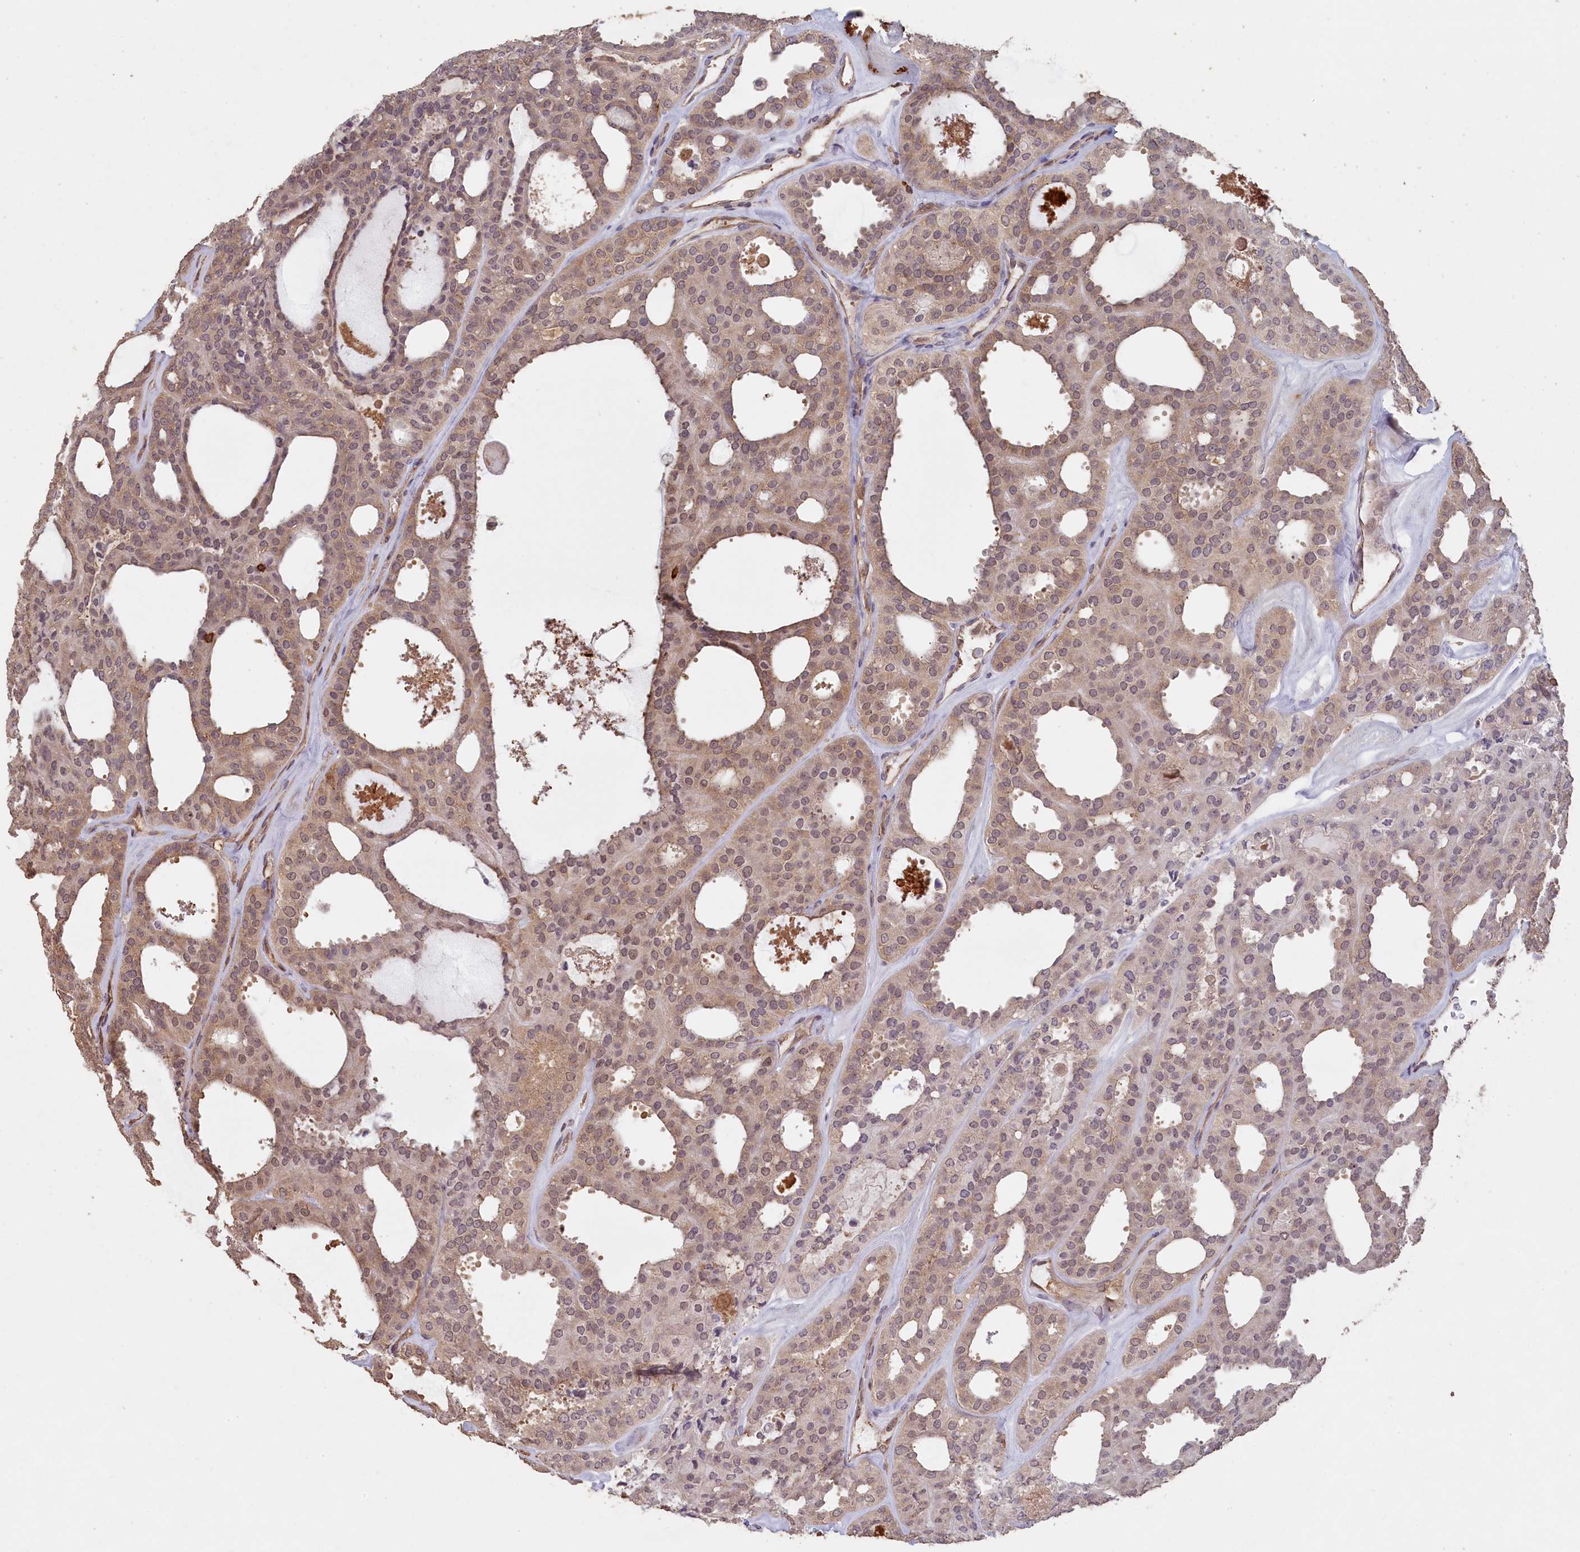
{"staining": {"intensity": "weak", "quantity": "25%-75%", "location": "cytoplasmic/membranous,nuclear"}, "tissue": "thyroid cancer", "cell_type": "Tumor cells", "image_type": "cancer", "snomed": [{"axis": "morphology", "description": "Follicular adenoma carcinoma, NOS"}, {"axis": "topography", "description": "Thyroid gland"}], "caption": "Protein expression by immunohistochemistry (IHC) exhibits weak cytoplasmic/membranous and nuclear staining in about 25%-75% of tumor cells in thyroid cancer (follicular adenoma carcinoma). (DAB (3,3'-diaminobenzidine) IHC, brown staining for protein, blue staining for nuclei).", "gene": "MADD", "patient": {"sex": "male", "age": 75}}